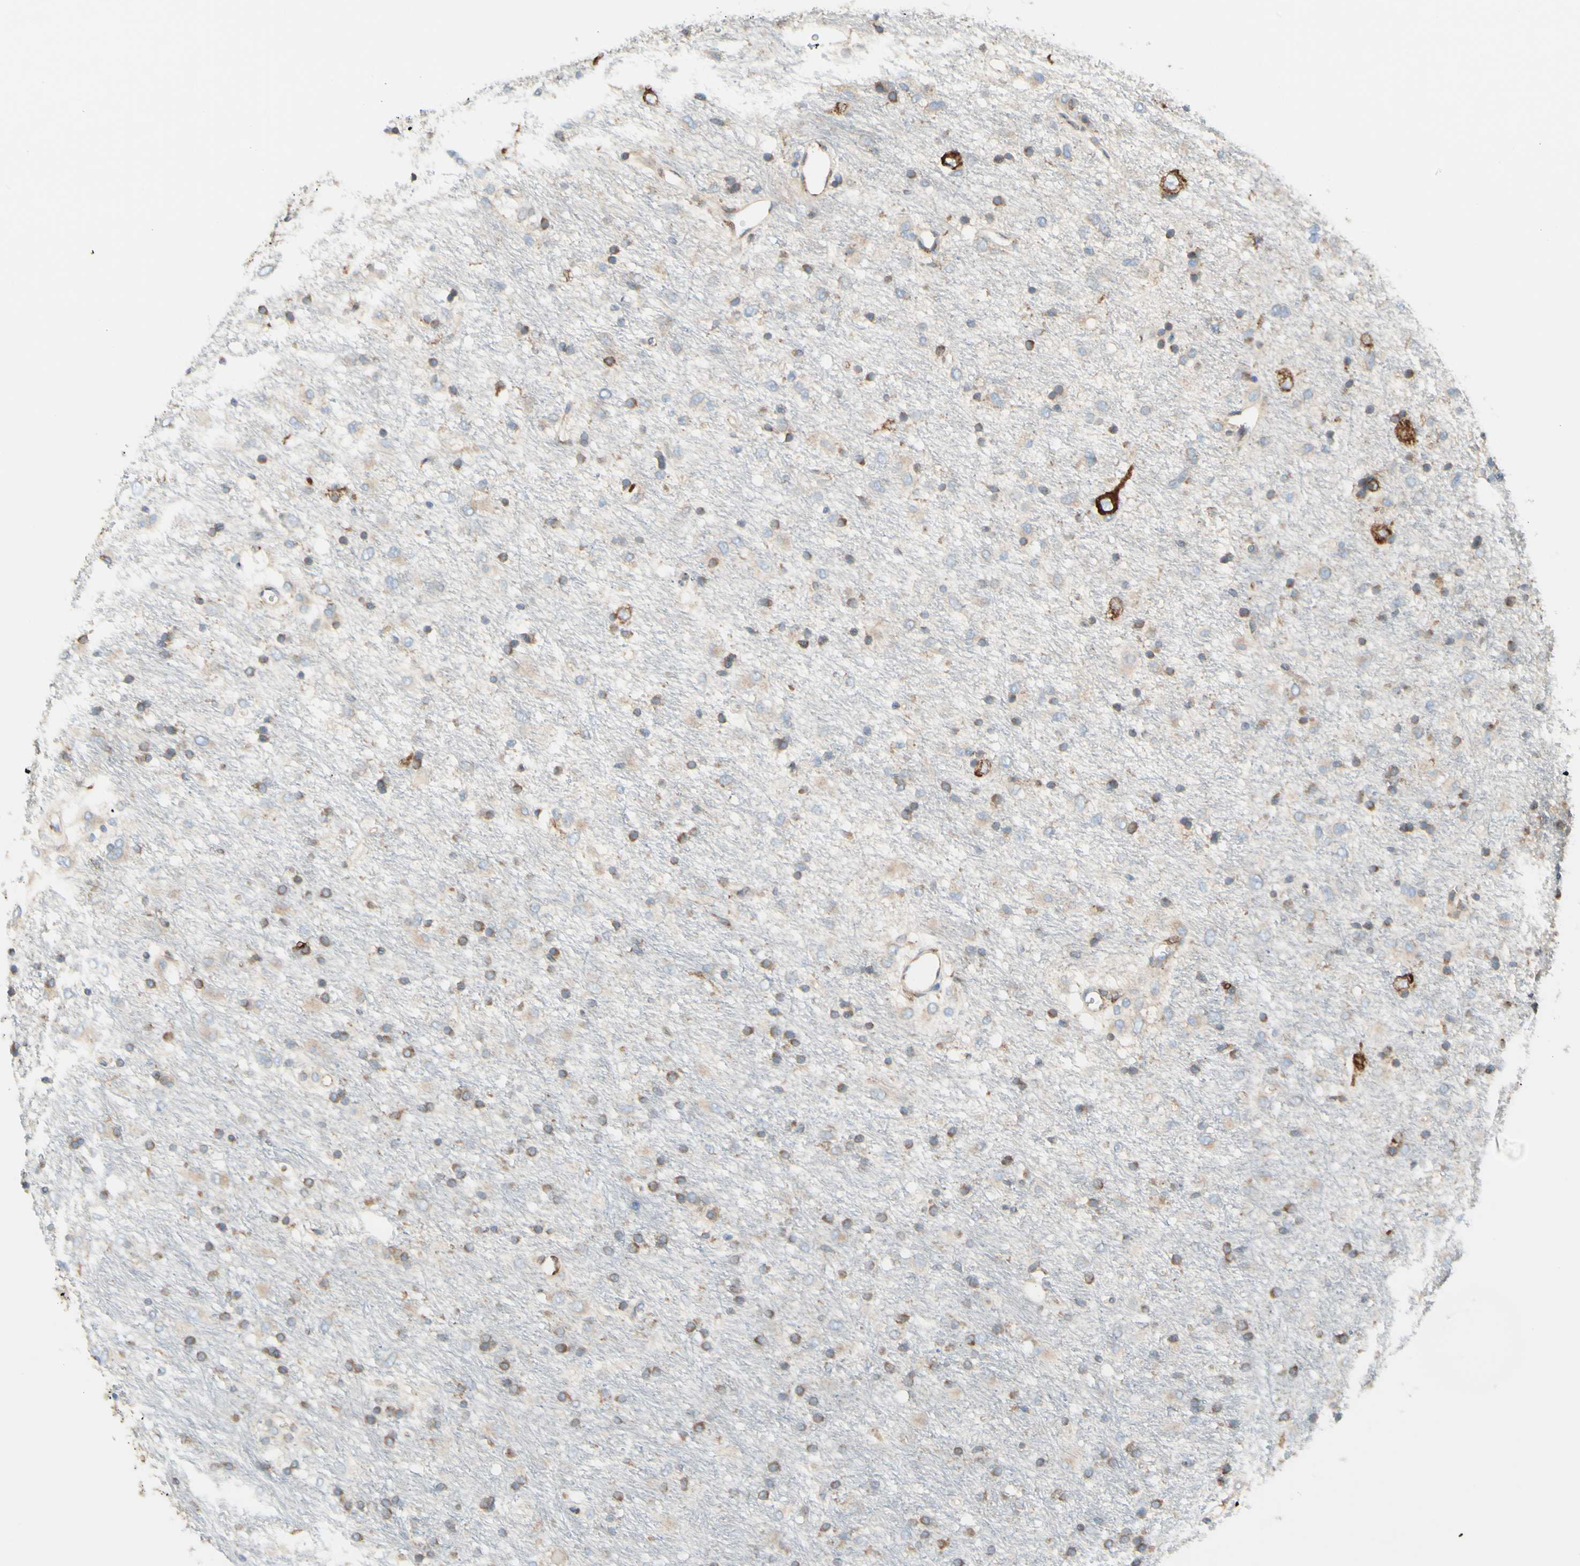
{"staining": {"intensity": "weak", "quantity": ">75%", "location": "cytoplasmic/membranous"}, "tissue": "glioma", "cell_type": "Tumor cells", "image_type": "cancer", "snomed": [{"axis": "morphology", "description": "Glioma, malignant, Low grade"}, {"axis": "topography", "description": "Brain"}], "caption": "Human glioma stained for a protein (brown) exhibits weak cytoplasmic/membranous positive staining in about >75% of tumor cells.", "gene": "DNAJB11", "patient": {"sex": "male", "age": 77}}